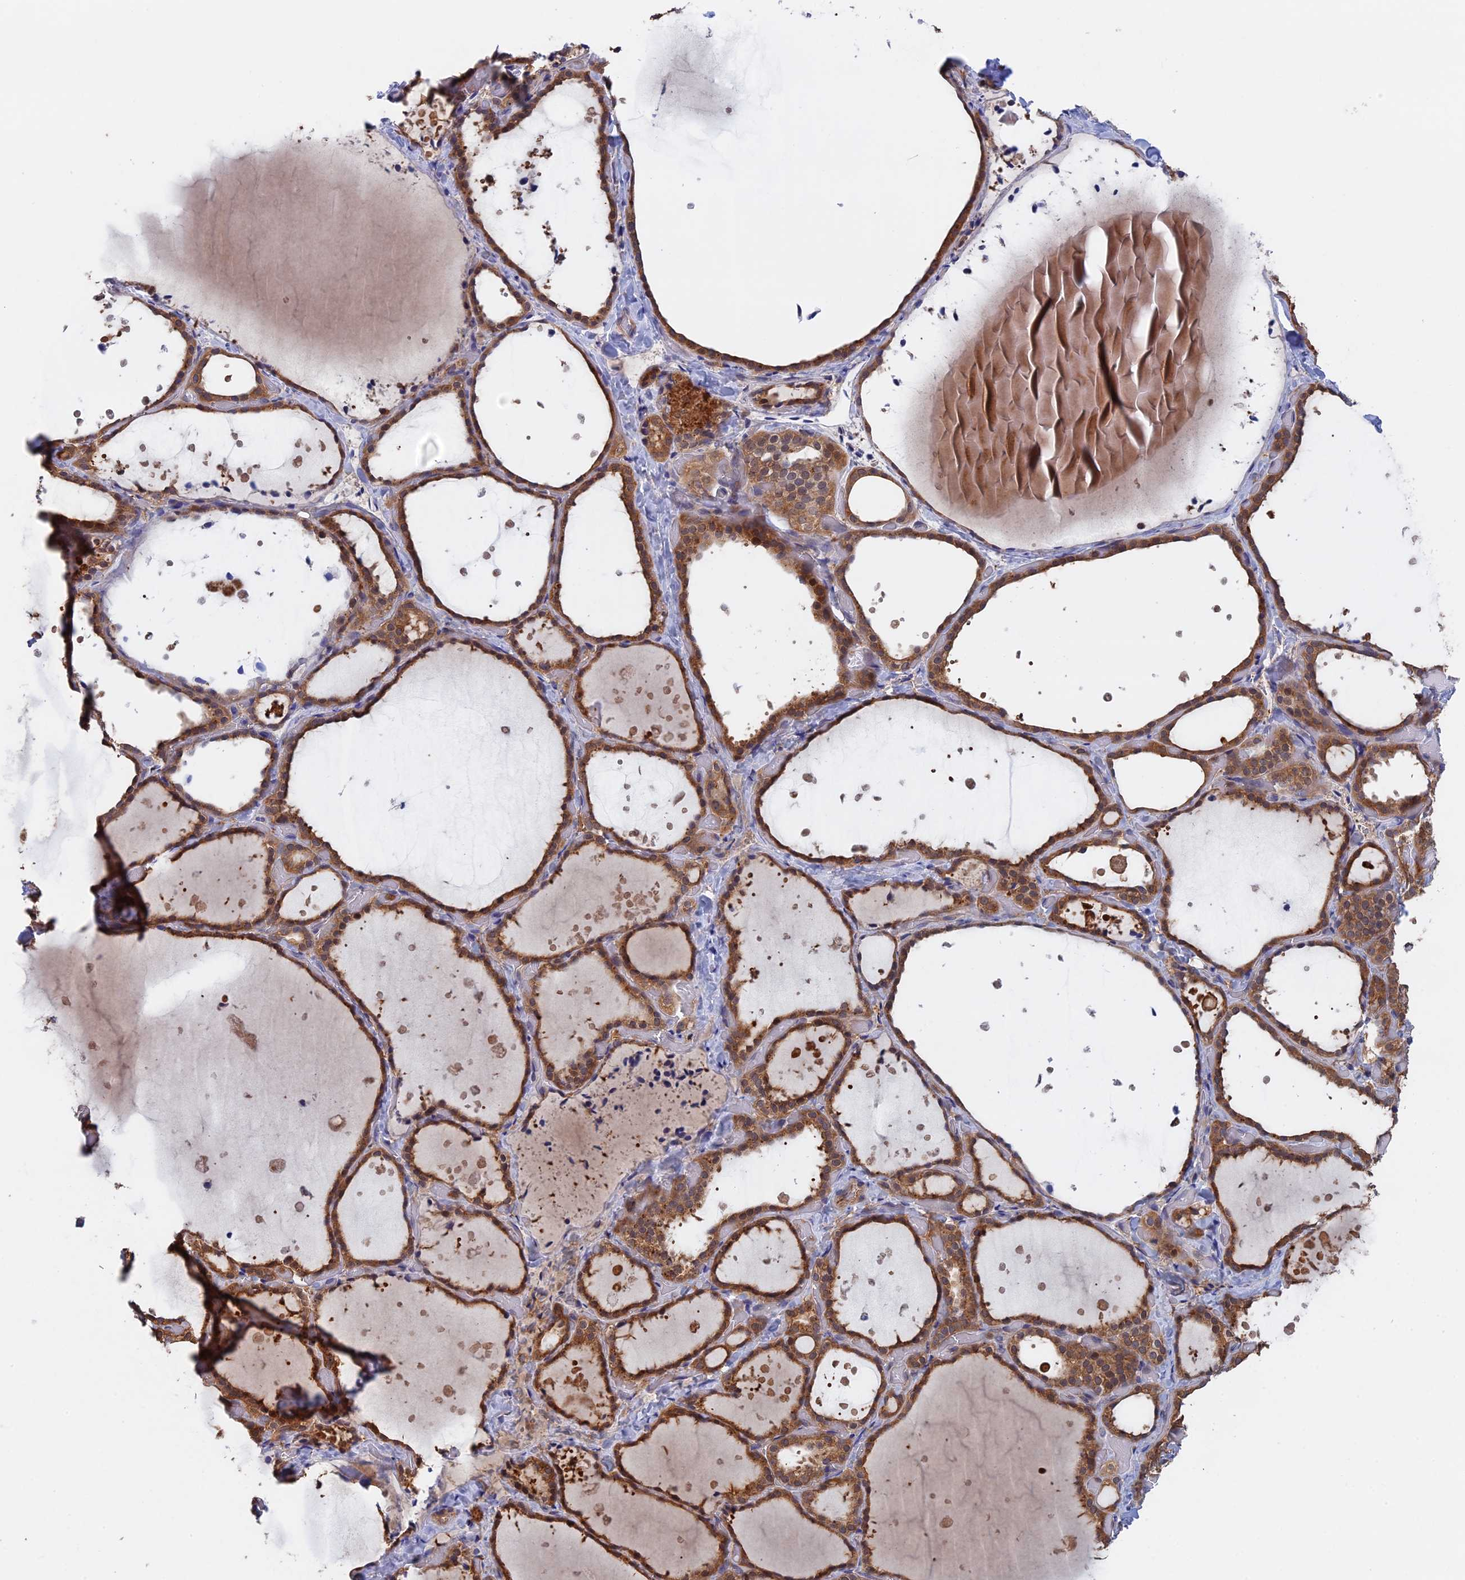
{"staining": {"intensity": "moderate", "quantity": ">75%", "location": "cytoplasmic/membranous"}, "tissue": "thyroid gland", "cell_type": "Glandular cells", "image_type": "normal", "snomed": [{"axis": "morphology", "description": "Normal tissue, NOS"}, {"axis": "topography", "description": "Thyroid gland"}], "caption": "The micrograph reveals staining of benign thyroid gland, revealing moderate cytoplasmic/membranous protein expression (brown color) within glandular cells. (IHC, brightfield microscopy, high magnification).", "gene": "BLVRA", "patient": {"sex": "female", "age": 44}}